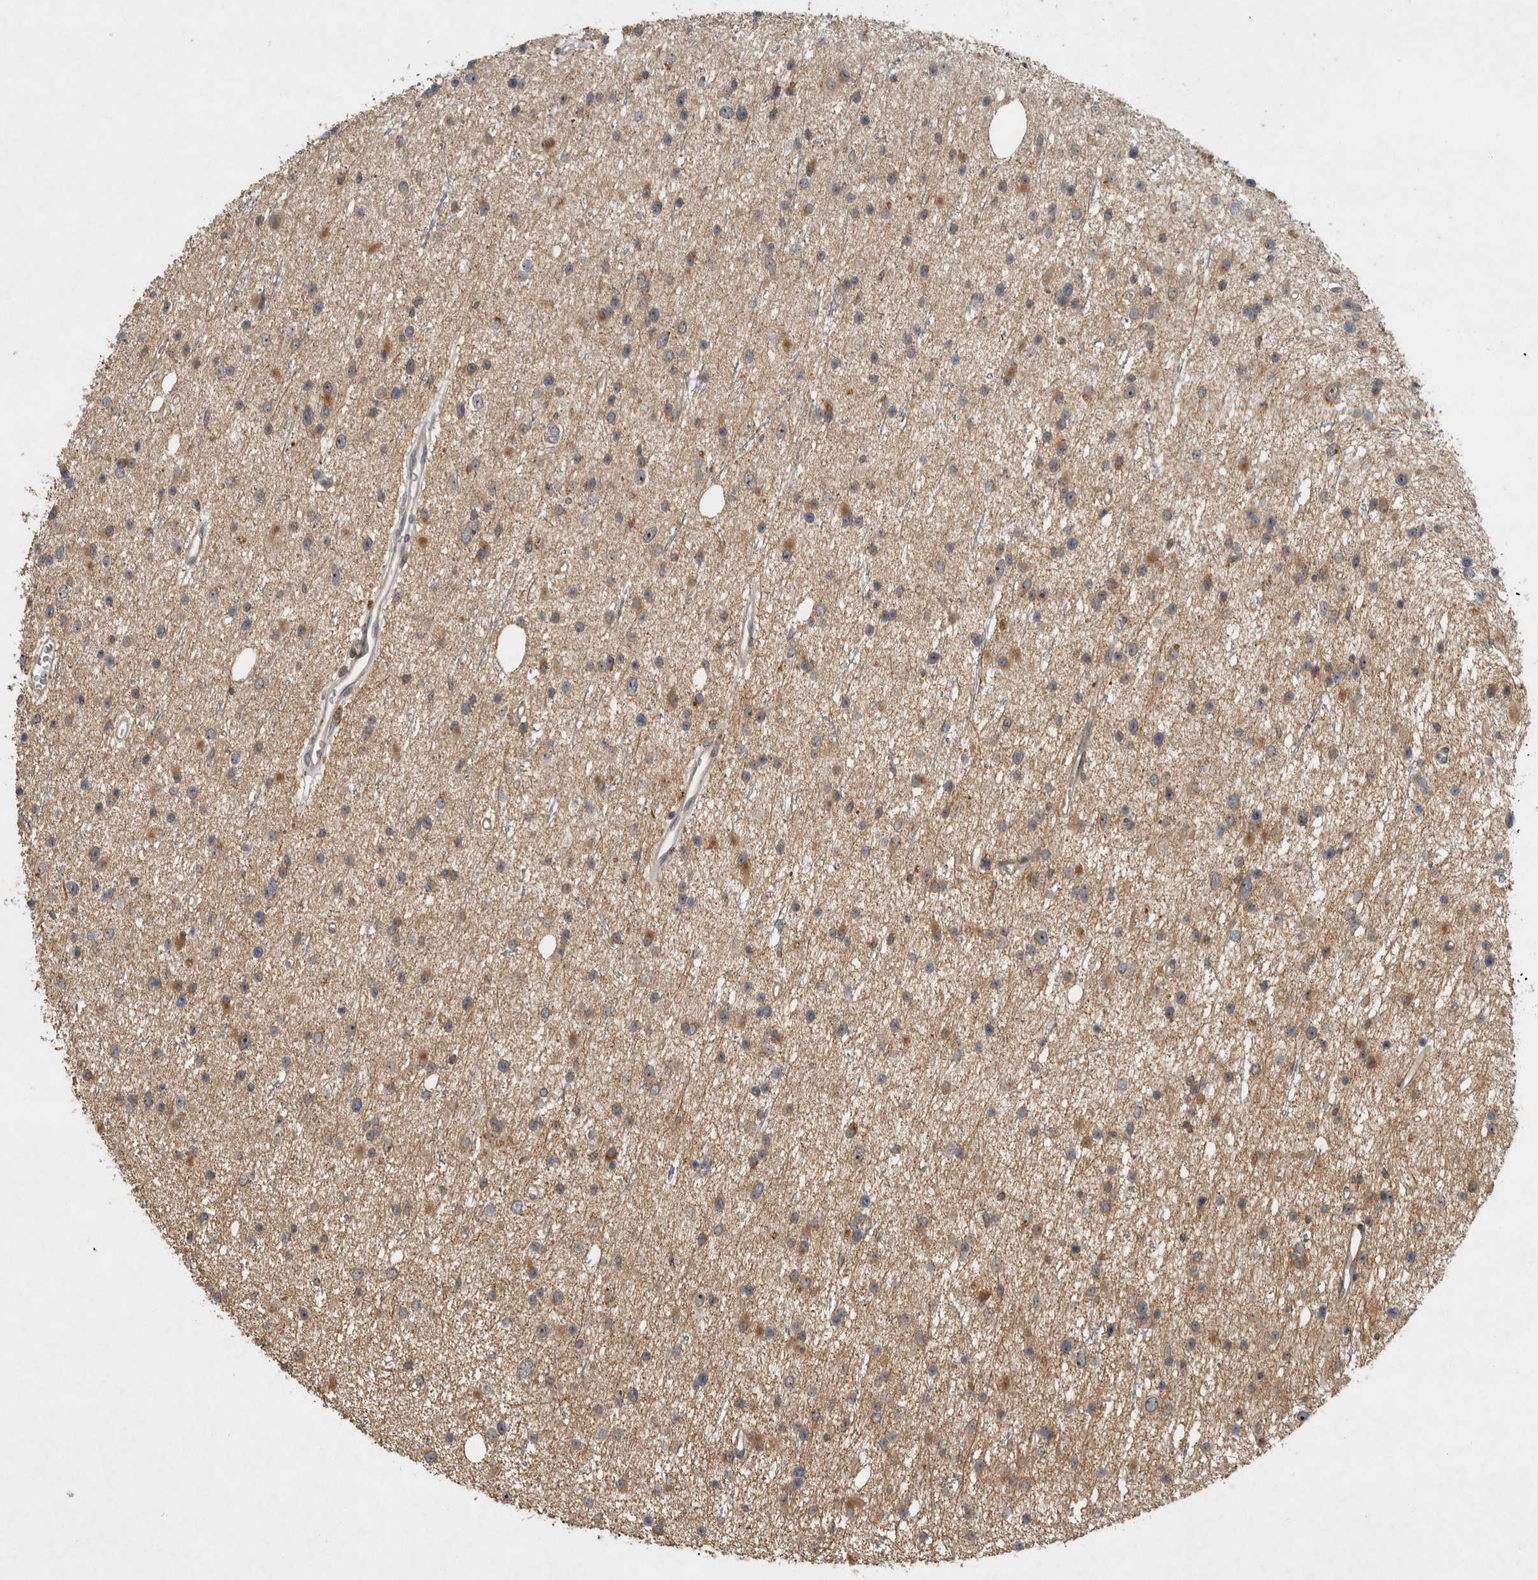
{"staining": {"intensity": "moderate", "quantity": "25%-75%", "location": "cytoplasmic/membranous"}, "tissue": "glioma", "cell_type": "Tumor cells", "image_type": "cancer", "snomed": [{"axis": "morphology", "description": "Glioma, malignant, Low grade"}, {"axis": "topography", "description": "Cerebral cortex"}], "caption": "A photomicrograph of low-grade glioma (malignant) stained for a protein reveals moderate cytoplasmic/membranous brown staining in tumor cells.", "gene": "GPR137B", "patient": {"sex": "female", "age": 39}}